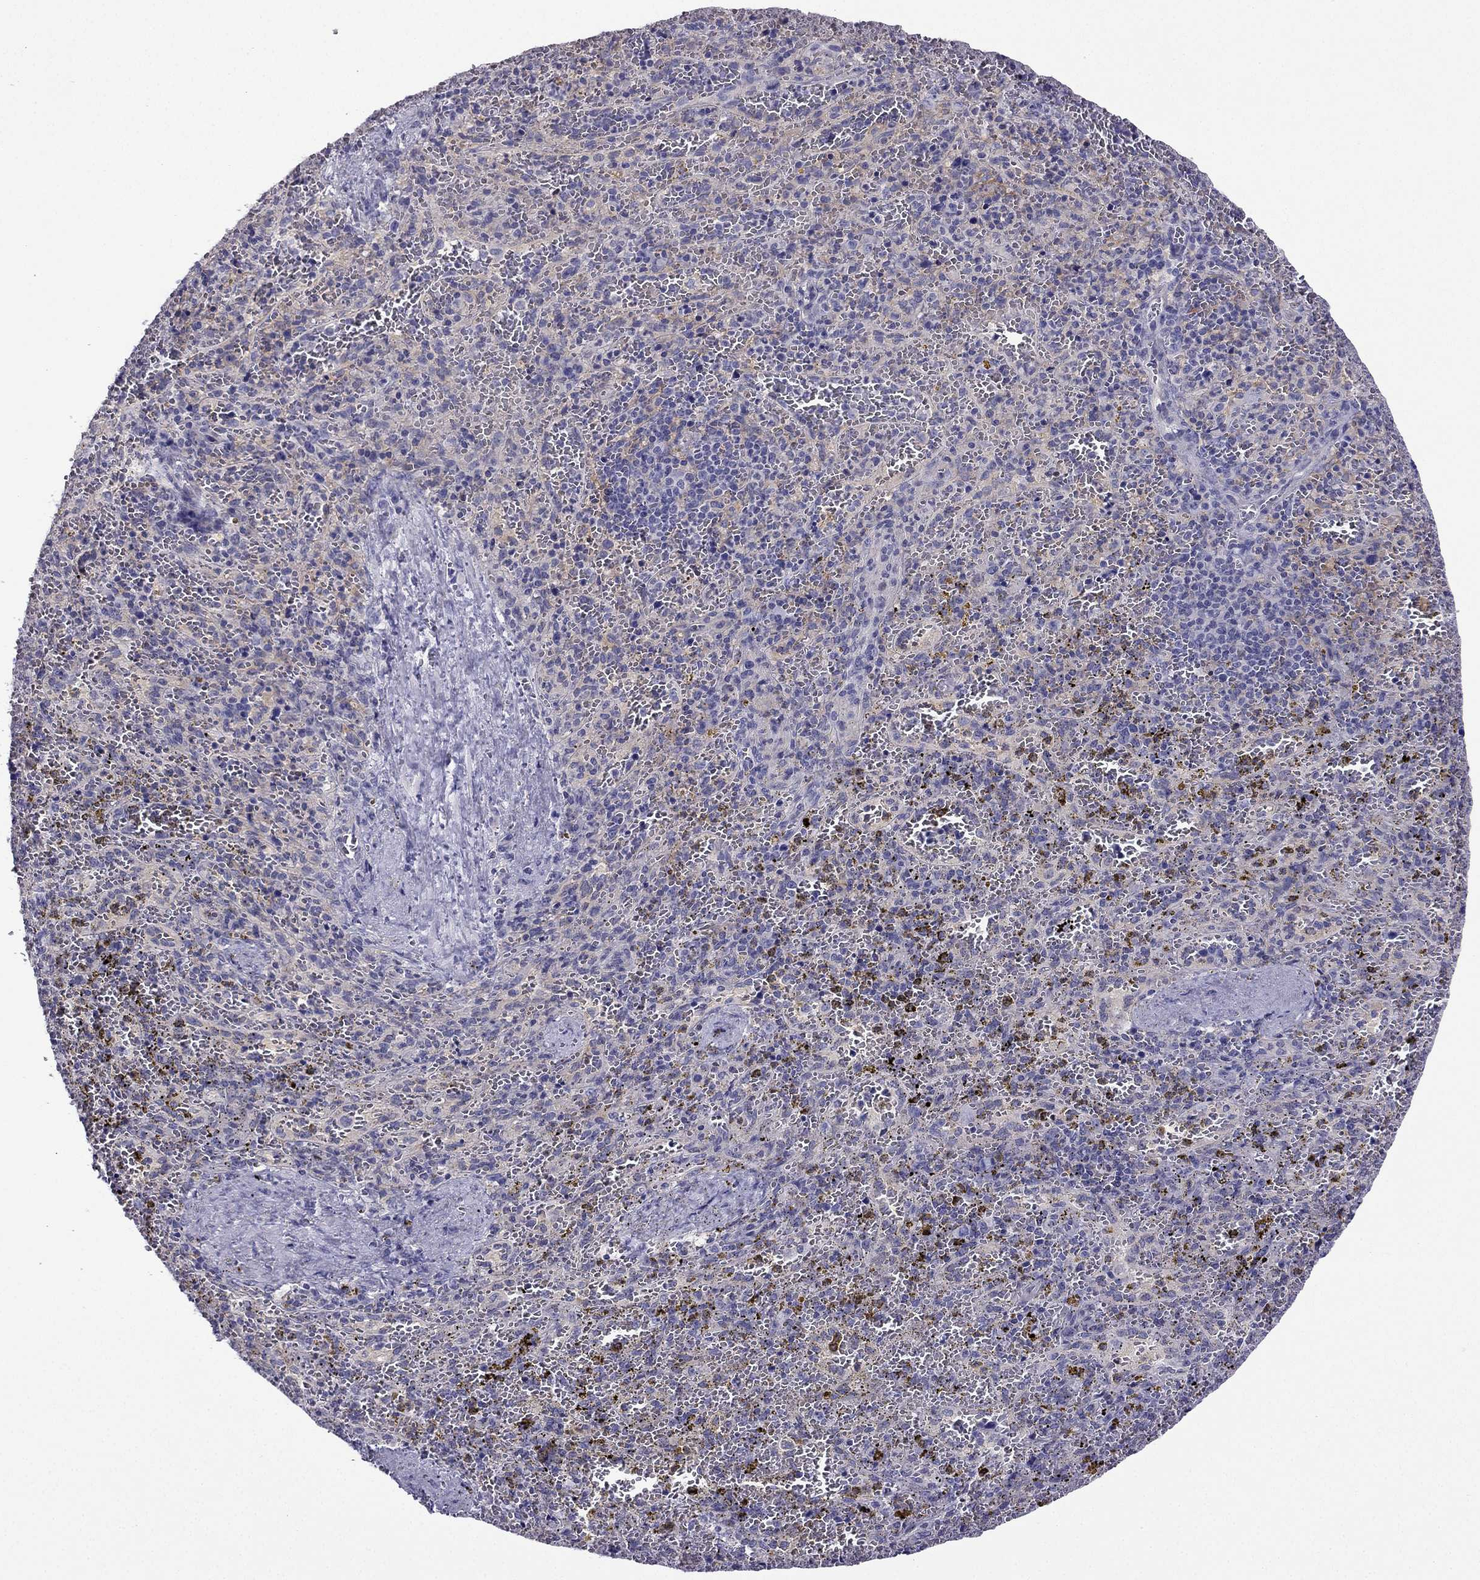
{"staining": {"intensity": "negative", "quantity": "none", "location": "none"}, "tissue": "spleen", "cell_type": "Cells in red pulp", "image_type": "normal", "snomed": [{"axis": "morphology", "description": "Normal tissue, NOS"}, {"axis": "topography", "description": "Spleen"}], "caption": "Immunohistochemical staining of benign spleen demonstrates no significant expression in cells in red pulp.", "gene": "KCNJ10", "patient": {"sex": "female", "age": 50}}